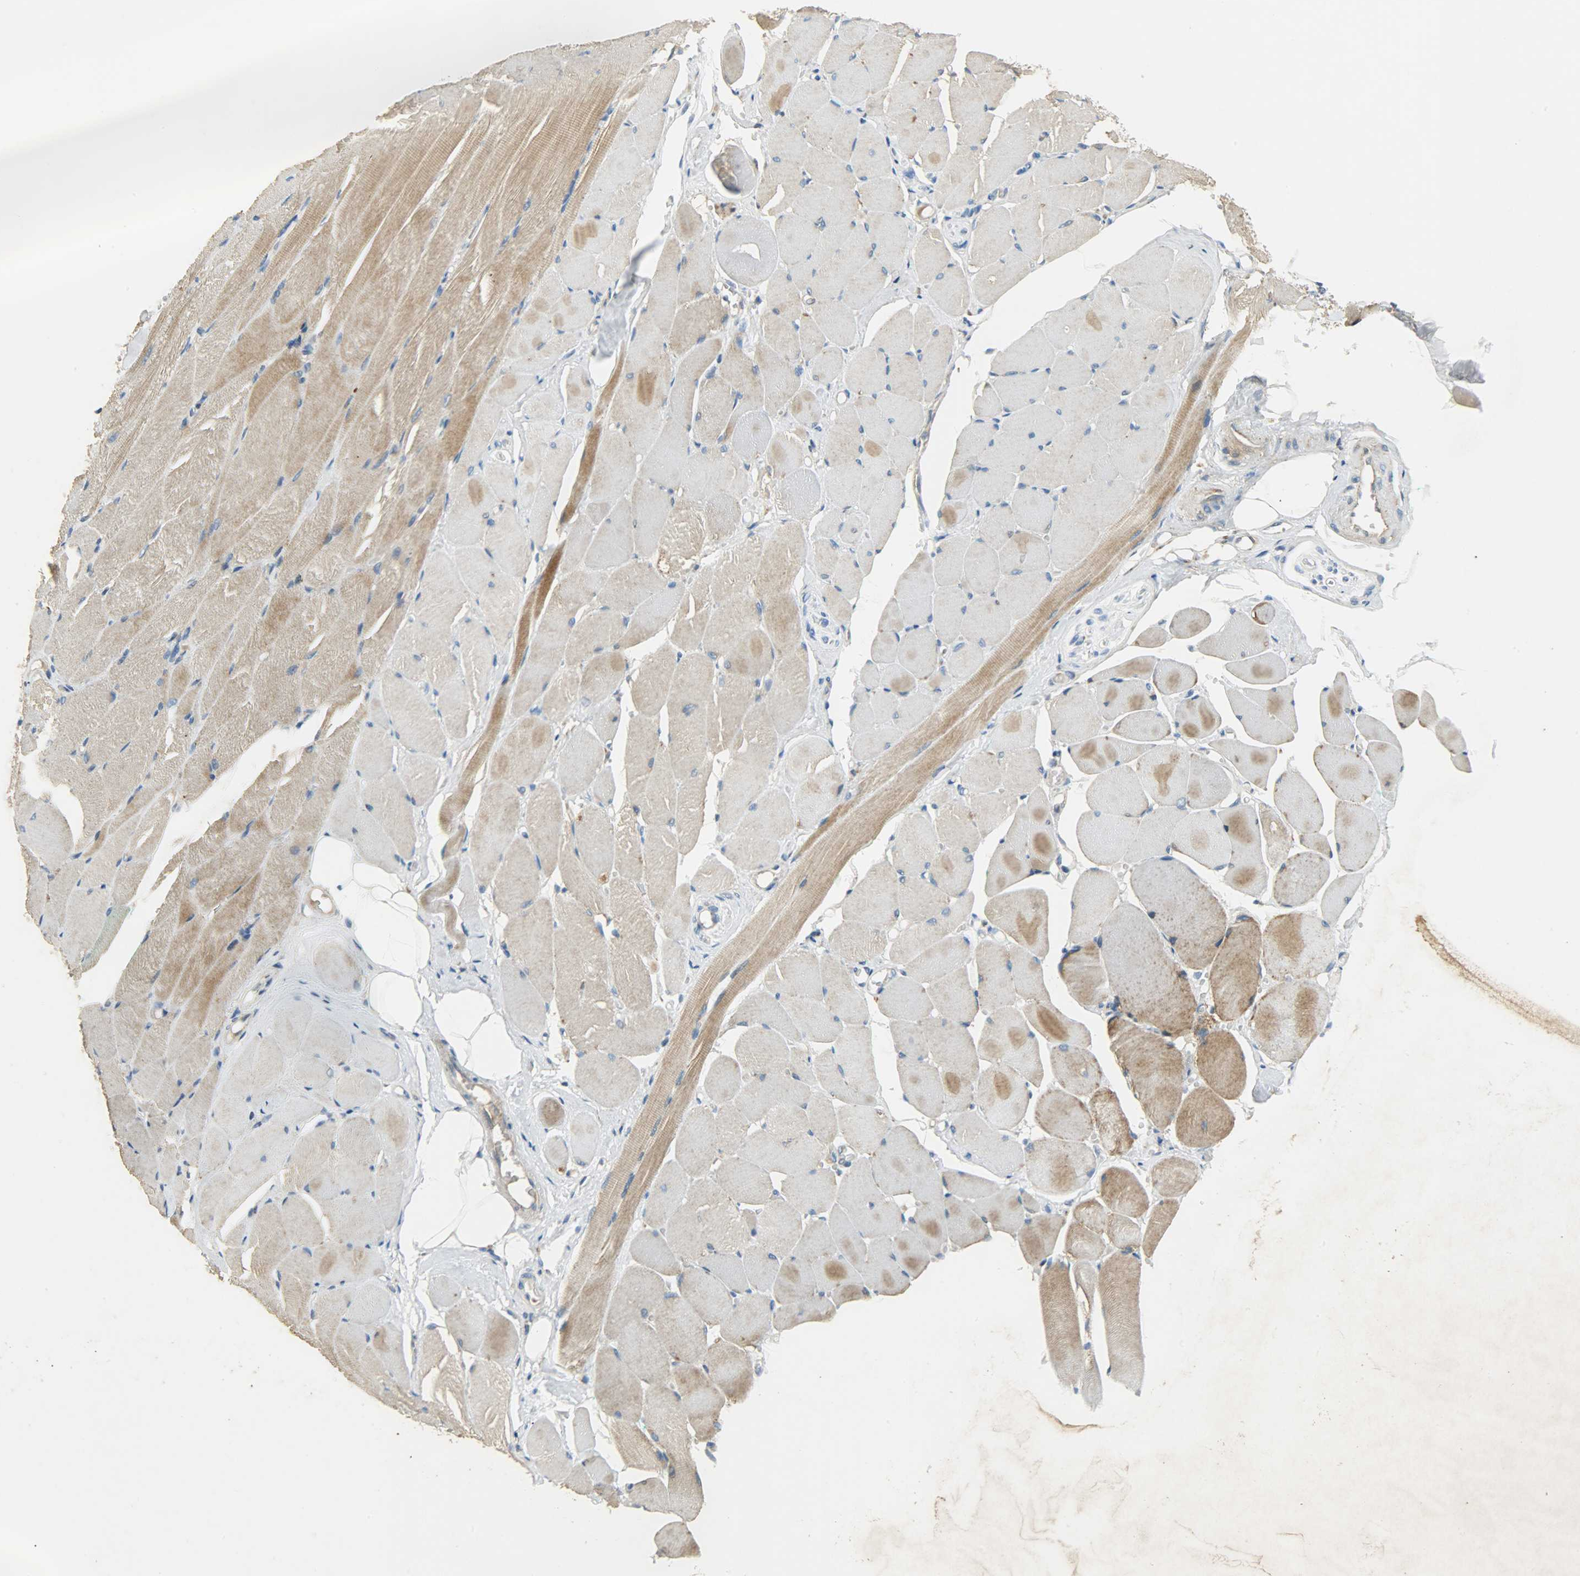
{"staining": {"intensity": "moderate", "quantity": ">75%", "location": "cytoplasmic/membranous"}, "tissue": "skeletal muscle", "cell_type": "Myocytes", "image_type": "normal", "snomed": [{"axis": "morphology", "description": "Normal tissue, NOS"}, {"axis": "topography", "description": "Skeletal muscle"}, {"axis": "topography", "description": "Peripheral nerve tissue"}], "caption": "IHC (DAB) staining of unremarkable human skeletal muscle demonstrates moderate cytoplasmic/membranous protein expression in about >75% of myocytes.", "gene": "HDHD5", "patient": {"sex": "female", "age": 84}}